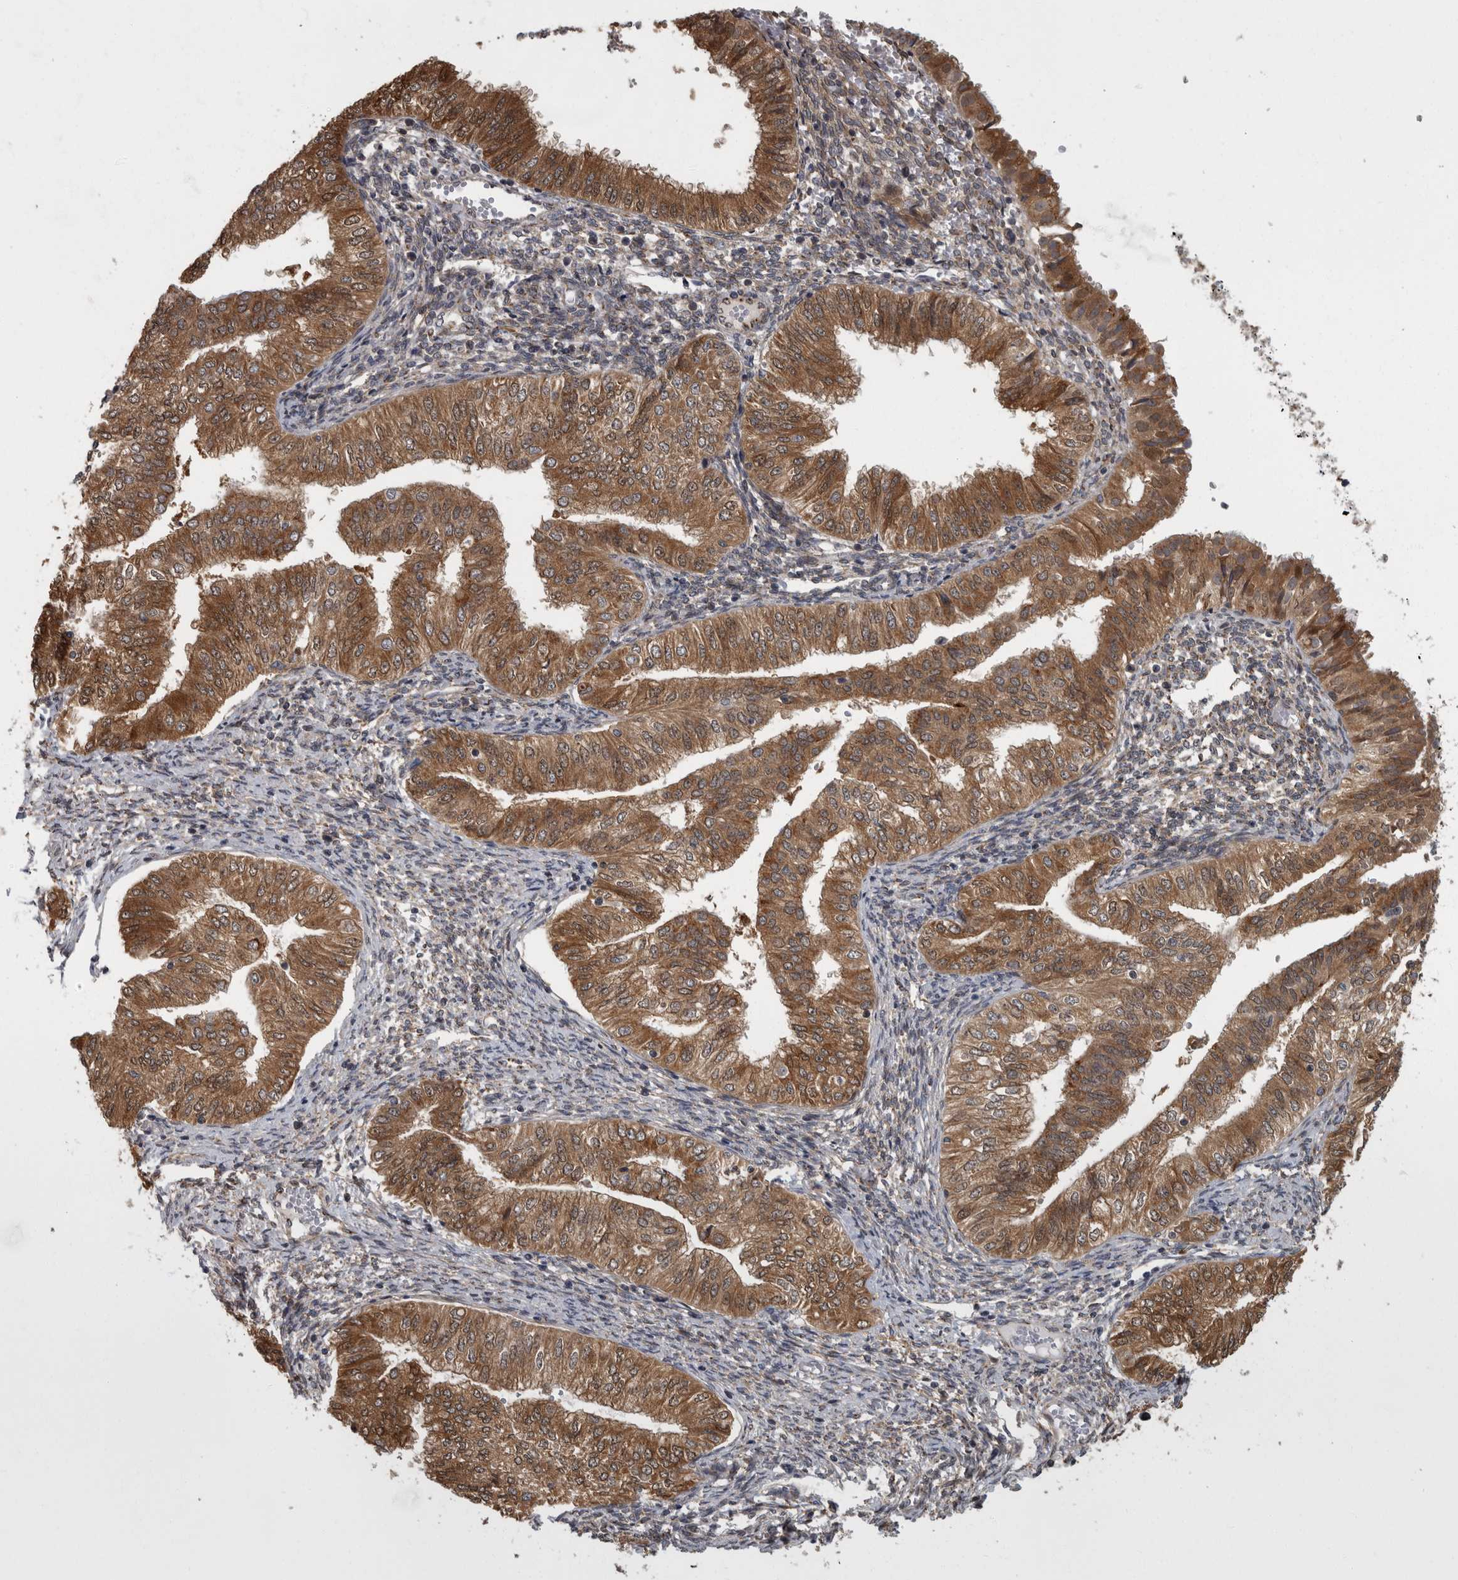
{"staining": {"intensity": "moderate", "quantity": ">75%", "location": "cytoplasmic/membranous"}, "tissue": "endometrial cancer", "cell_type": "Tumor cells", "image_type": "cancer", "snomed": [{"axis": "morphology", "description": "Normal tissue, NOS"}, {"axis": "morphology", "description": "Adenocarcinoma, NOS"}, {"axis": "topography", "description": "Endometrium"}], "caption": "This histopathology image exhibits IHC staining of human adenocarcinoma (endometrial), with medium moderate cytoplasmic/membranous expression in about >75% of tumor cells.", "gene": "LMAN2L", "patient": {"sex": "female", "age": 53}}